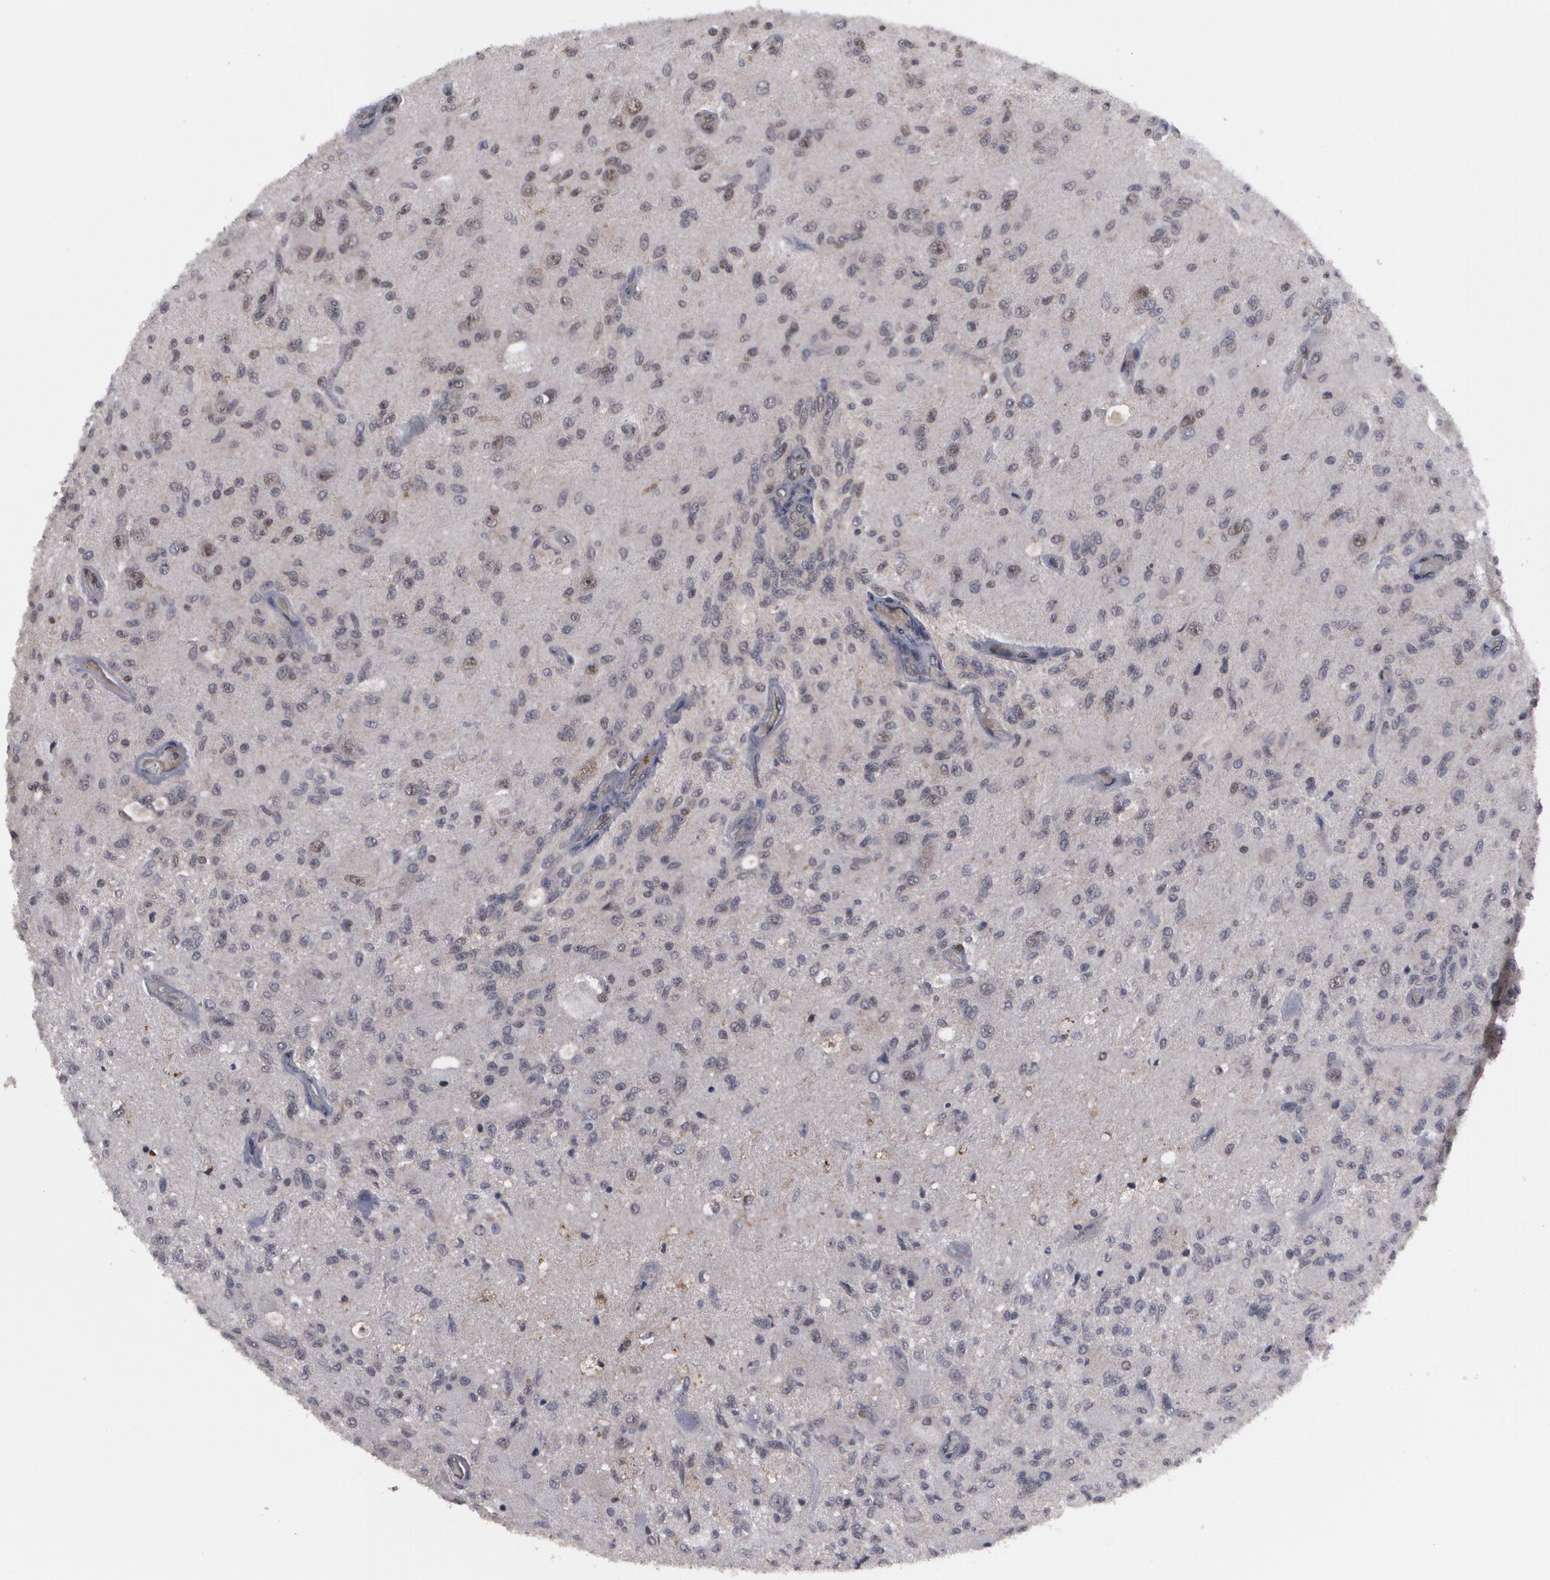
{"staining": {"intensity": "moderate", "quantity": ">75%", "location": "nuclear"}, "tissue": "glioma", "cell_type": "Tumor cells", "image_type": "cancer", "snomed": [{"axis": "morphology", "description": "Normal tissue, NOS"}, {"axis": "morphology", "description": "Glioma, malignant, High grade"}, {"axis": "topography", "description": "Cerebral cortex"}], "caption": "Protein expression analysis of malignant glioma (high-grade) demonstrates moderate nuclear expression in about >75% of tumor cells. (Brightfield microscopy of DAB IHC at high magnification).", "gene": "INTS6", "patient": {"sex": "male", "age": 77}}